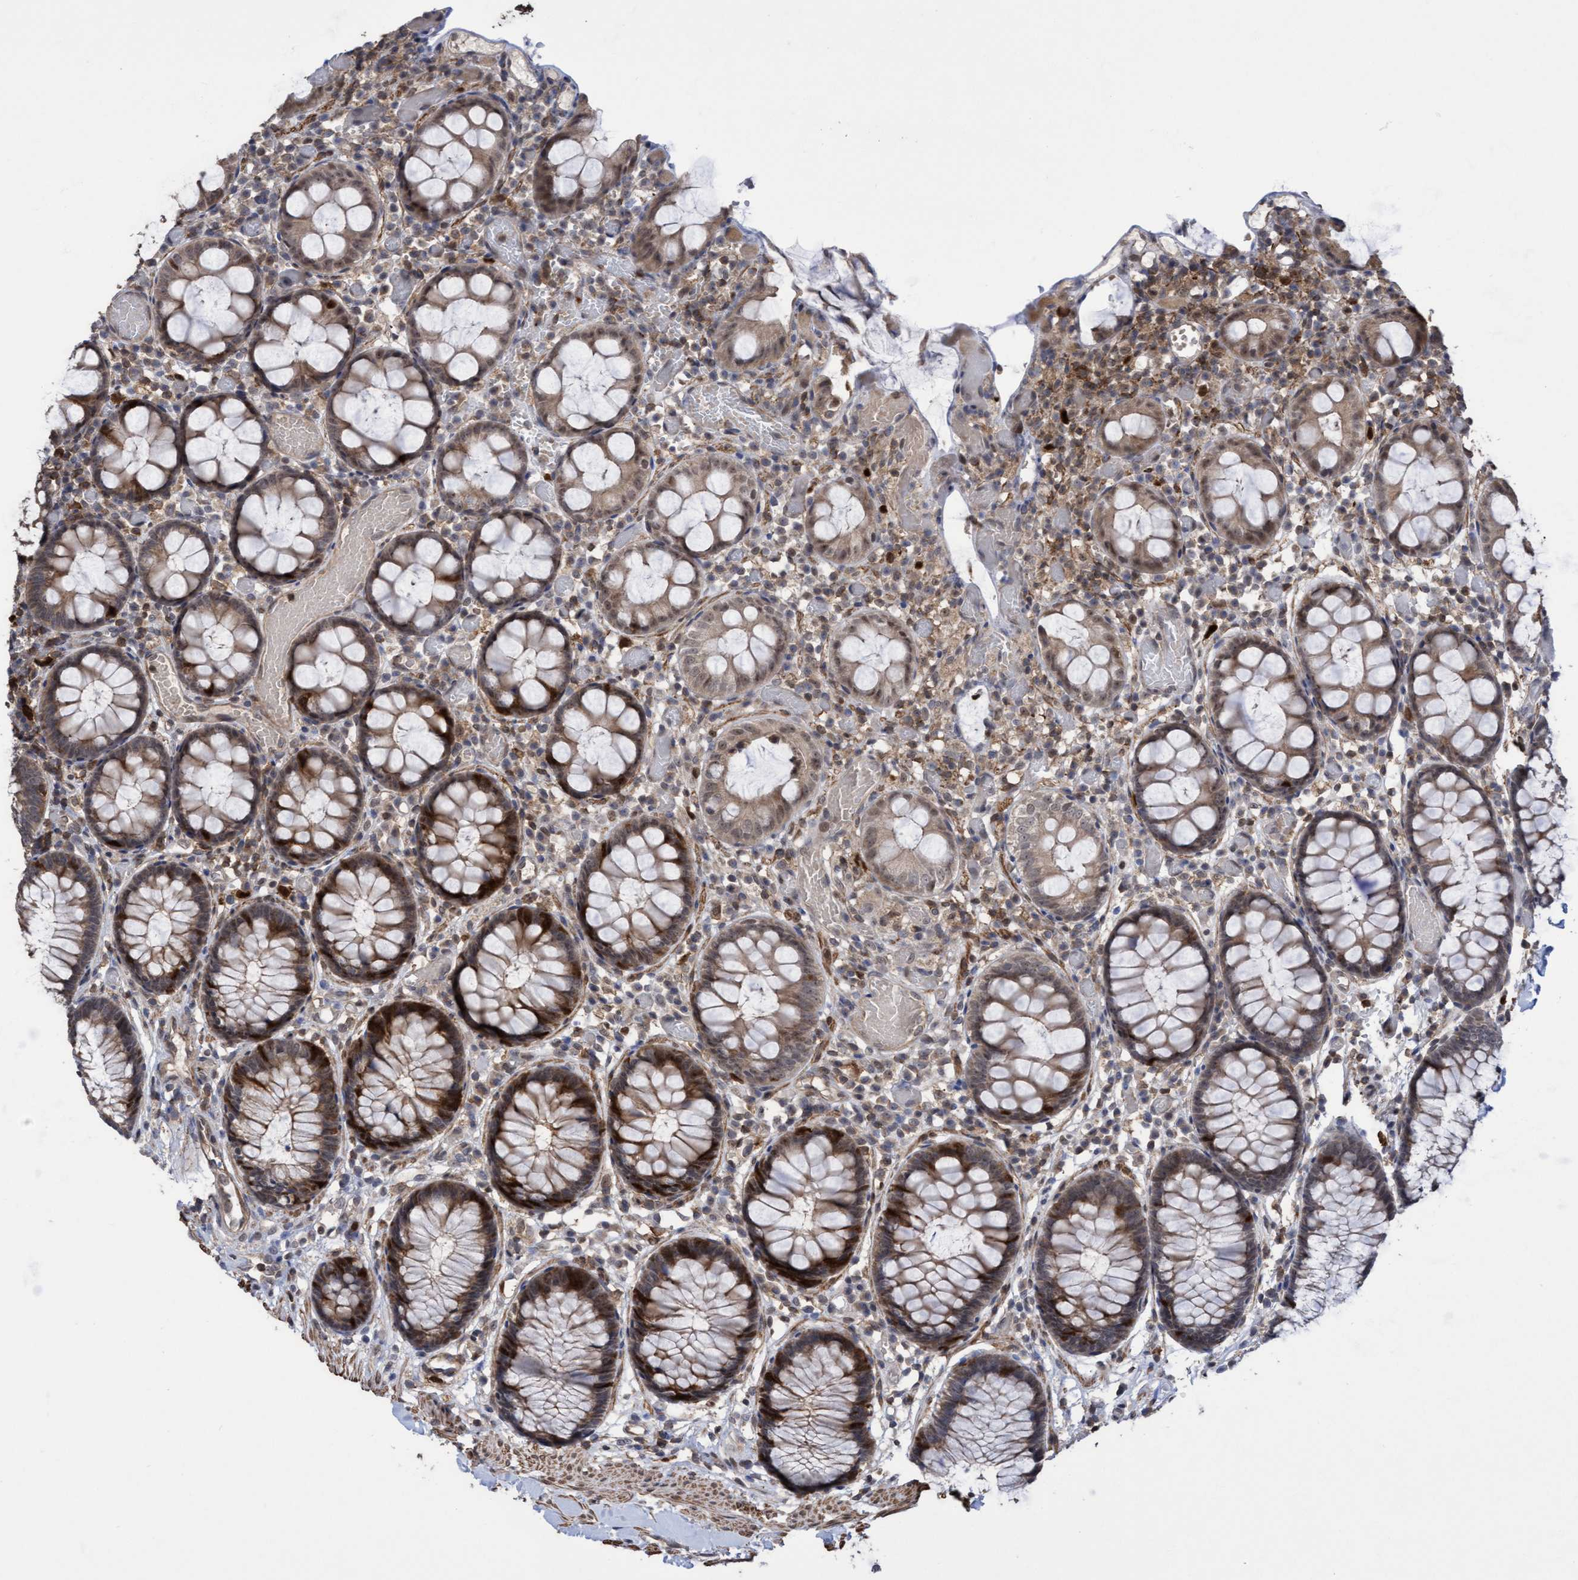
{"staining": {"intensity": "moderate", "quantity": ">75%", "location": "cytoplasmic/membranous,nuclear"}, "tissue": "colon", "cell_type": "Endothelial cells", "image_type": "normal", "snomed": [{"axis": "morphology", "description": "Normal tissue, NOS"}, {"axis": "topography", "description": "Colon"}], "caption": "Immunohistochemistry (IHC) staining of benign colon, which displays medium levels of moderate cytoplasmic/membranous,nuclear staining in about >75% of endothelial cells indicating moderate cytoplasmic/membranous,nuclear protein positivity. The staining was performed using DAB (3,3'-diaminobenzidine) (brown) for protein detection and nuclei were counterstained in hematoxylin (blue).", "gene": "SLBP", "patient": {"sex": "male", "age": 14}}